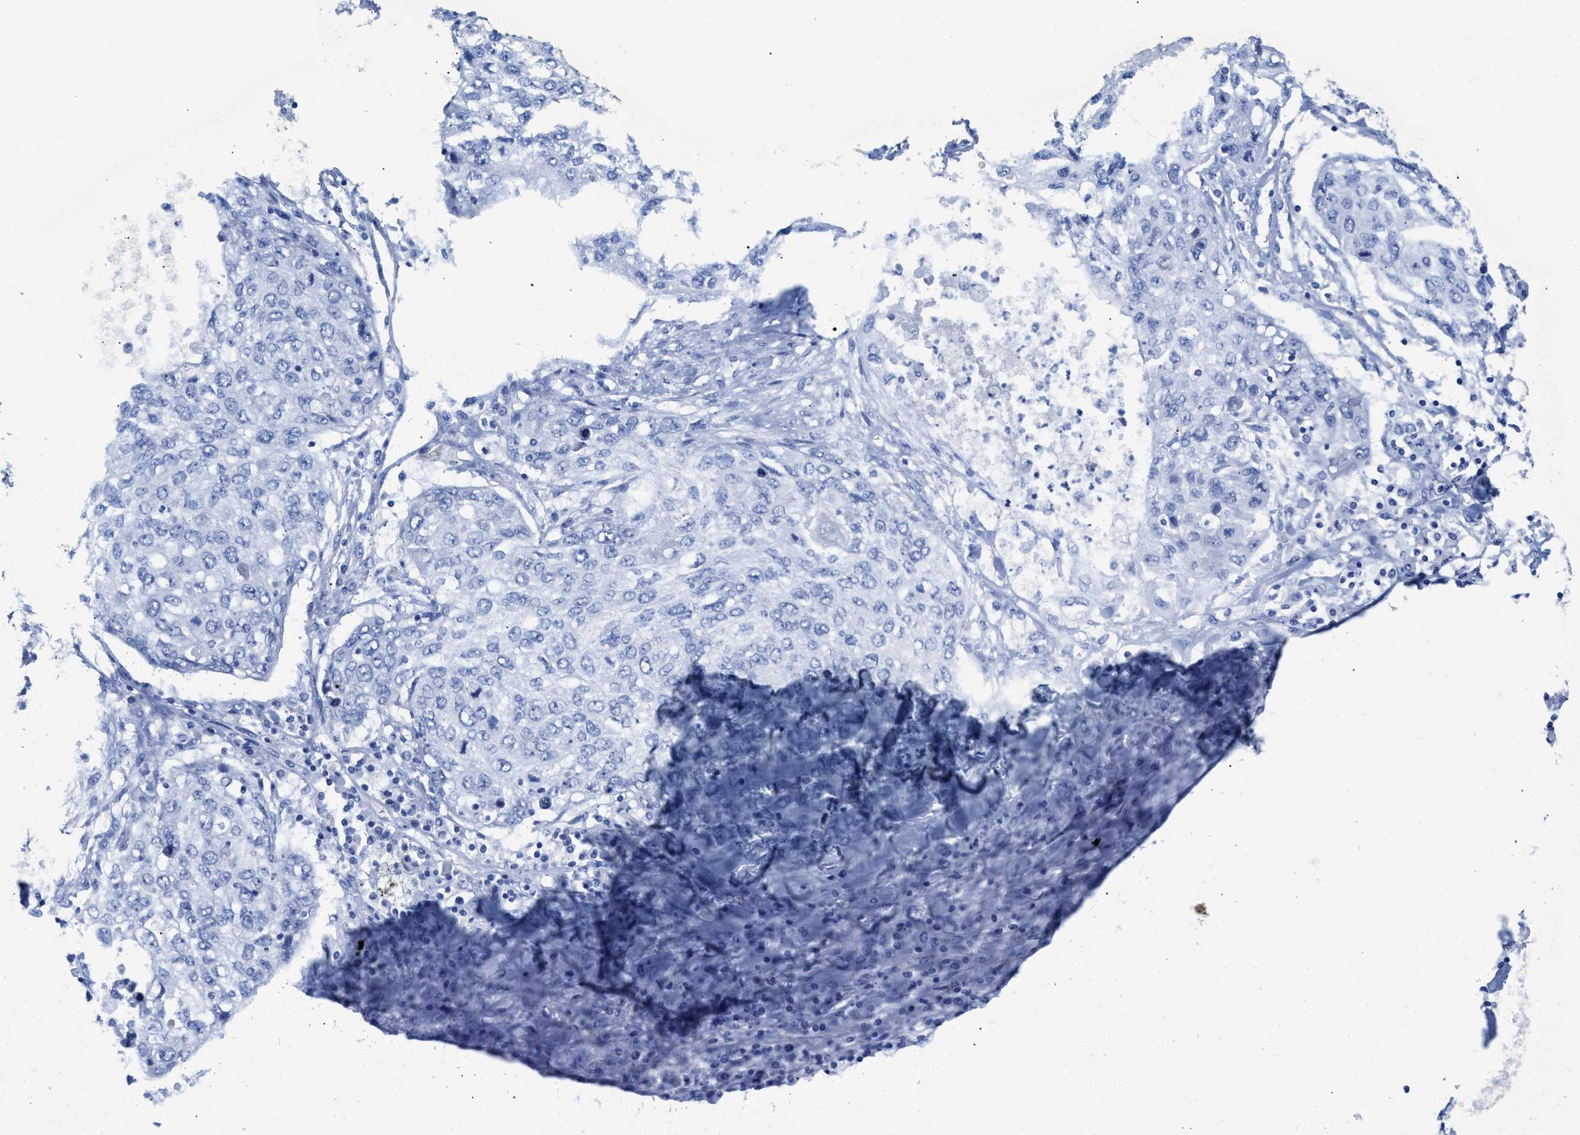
{"staining": {"intensity": "negative", "quantity": "none", "location": "none"}, "tissue": "lung cancer", "cell_type": "Tumor cells", "image_type": "cancer", "snomed": [{"axis": "morphology", "description": "Squamous cell carcinoma, NOS"}, {"axis": "topography", "description": "Lung"}], "caption": "Tumor cells show no significant staining in lung cancer (squamous cell carcinoma).", "gene": "ANKFN1", "patient": {"sex": "female", "age": 63}}